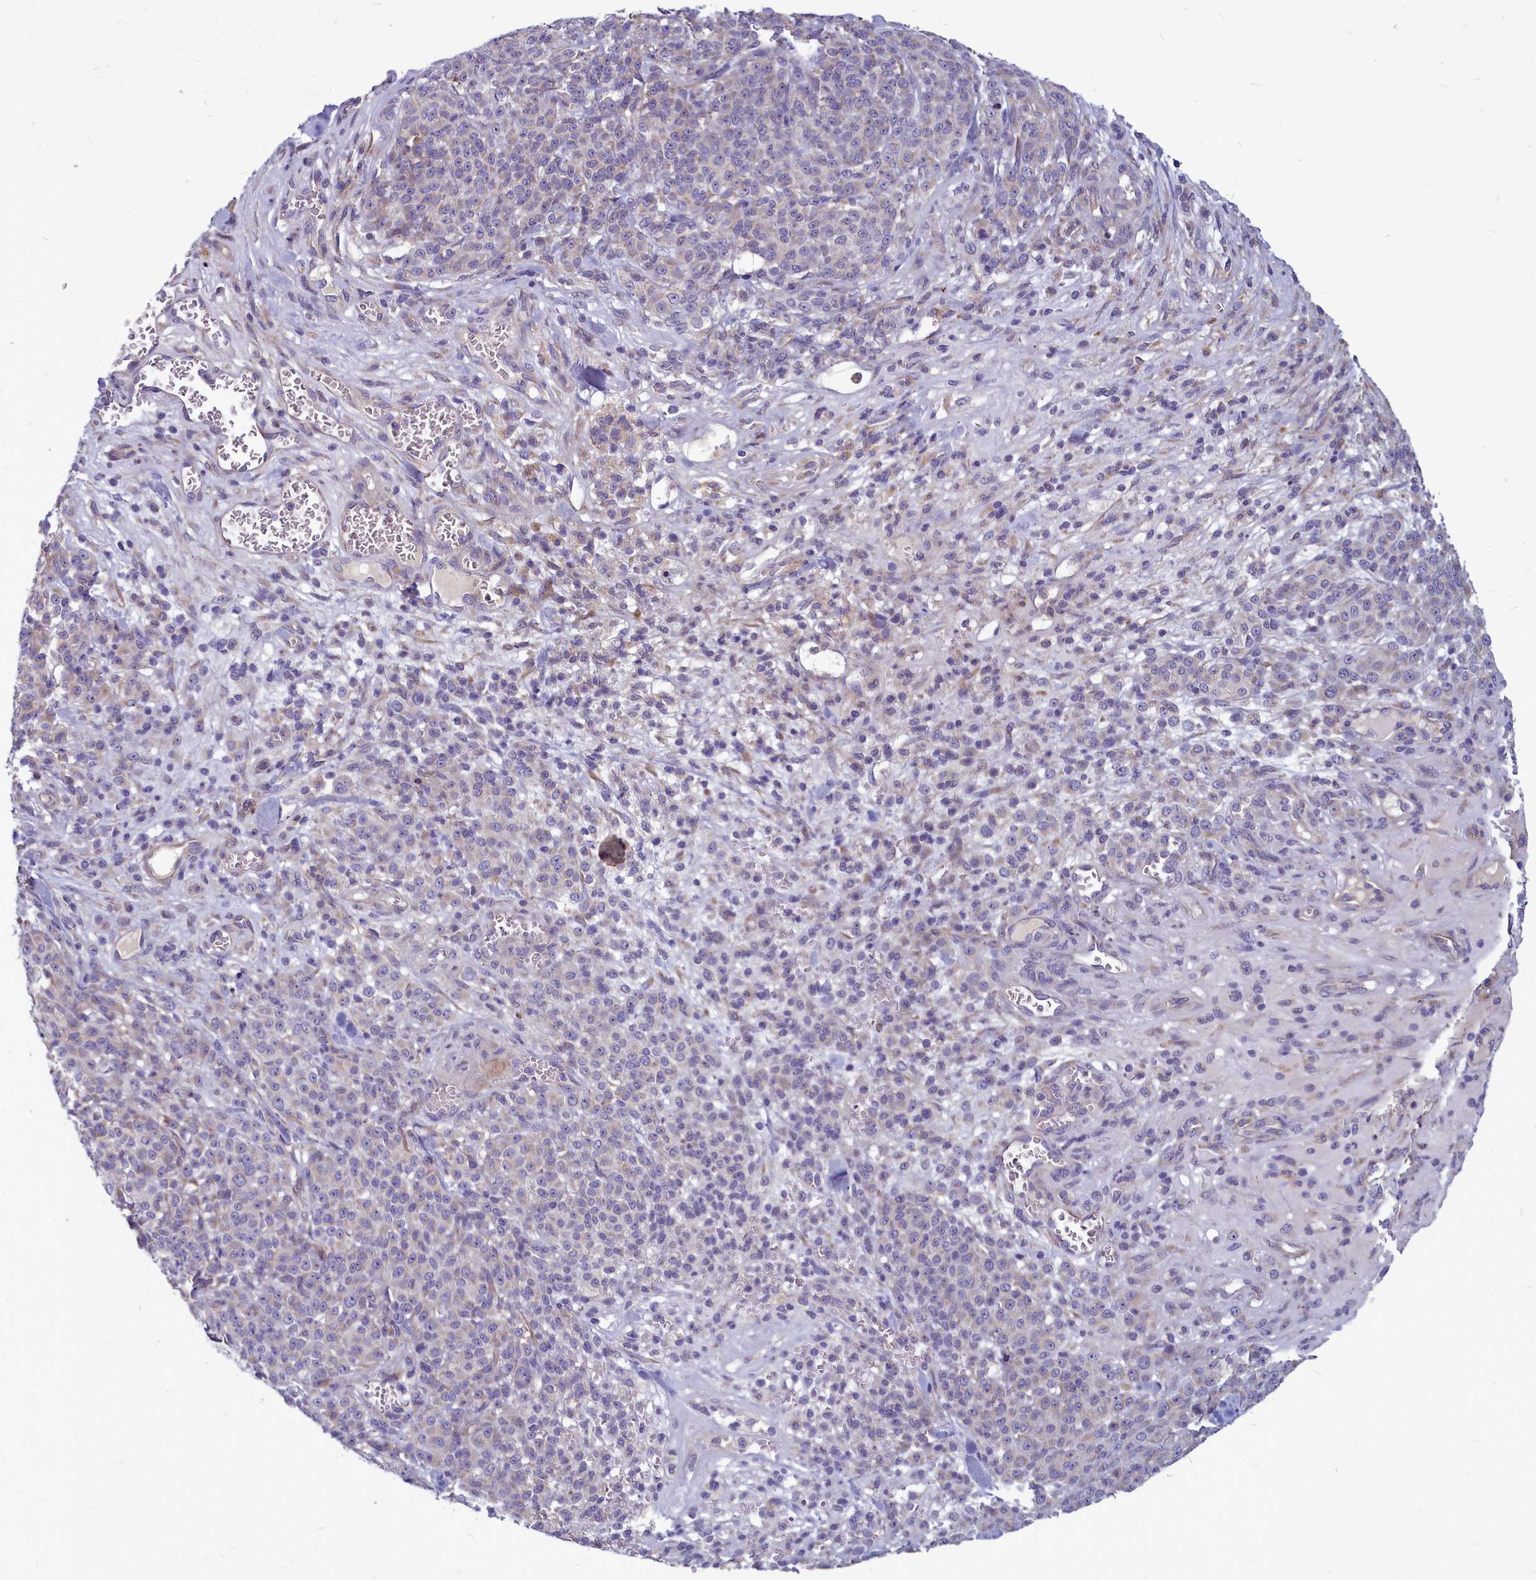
{"staining": {"intensity": "negative", "quantity": "none", "location": "none"}, "tissue": "melanoma", "cell_type": "Tumor cells", "image_type": "cancer", "snomed": [{"axis": "morphology", "description": "Normal tissue, NOS"}, {"axis": "morphology", "description": "Malignant melanoma, NOS"}, {"axis": "topography", "description": "Skin"}], "caption": "Immunohistochemistry image of melanoma stained for a protein (brown), which exhibits no expression in tumor cells.", "gene": "SMPD4", "patient": {"sex": "female", "age": 34}}